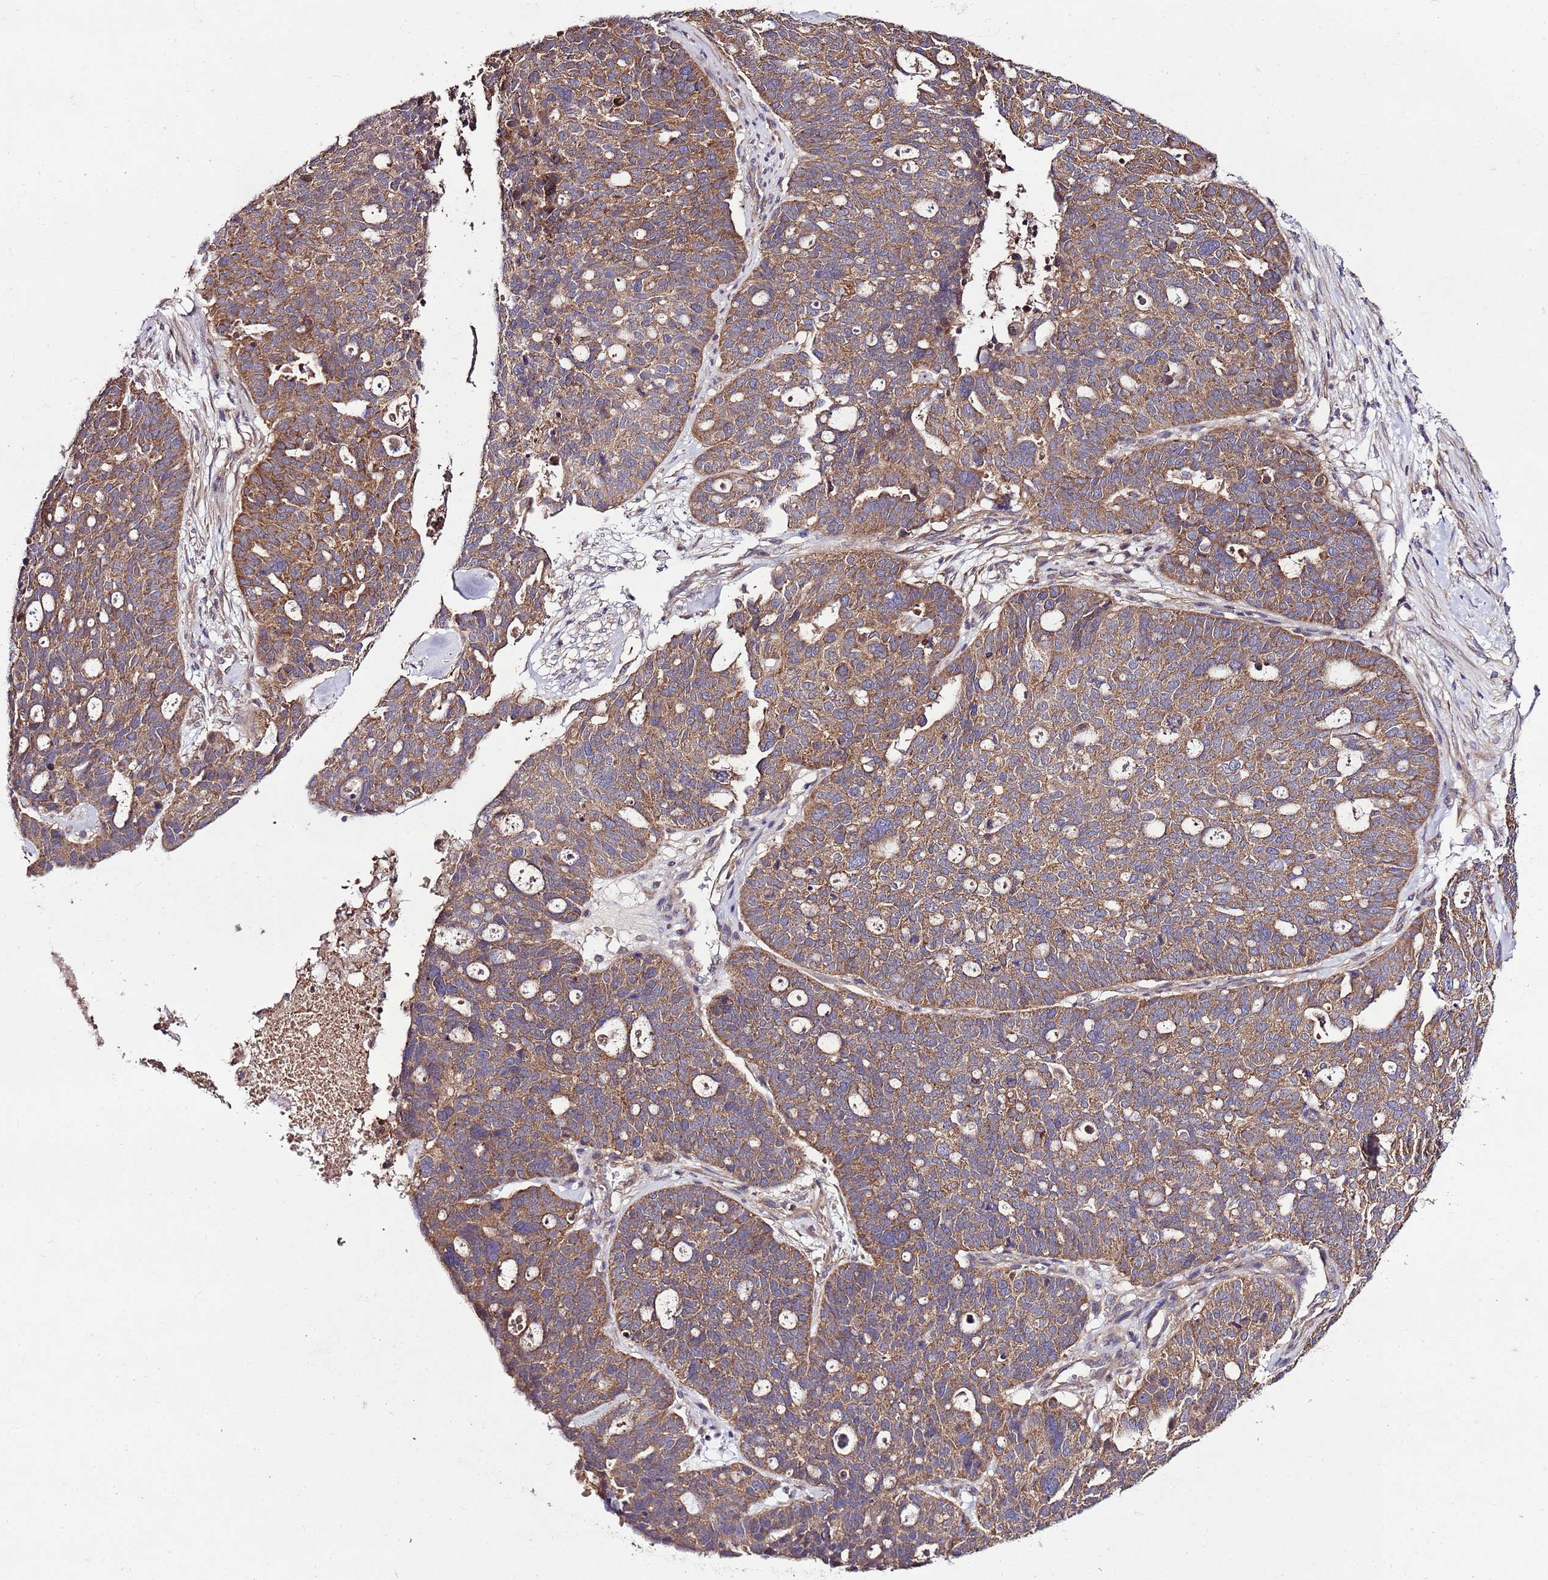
{"staining": {"intensity": "moderate", "quantity": ">75%", "location": "cytoplasmic/membranous"}, "tissue": "ovarian cancer", "cell_type": "Tumor cells", "image_type": "cancer", "snomed": [{"axis": "morphology", "description": "Cystadenocarcinoma, serous, NOS"}, {"axis": "topography", "description": "Ovary"}], "caption": "DAB (3,3'-diaminobenzidine) immunohistochemical staining of human serous cystadenocarcinoma (ovarian) exhibits moderate cytoplasmic/membranous protein expression in about >75% of tumor cells.", "gene": "MFNG", "patient": {"sex": "female", "age": 59}}